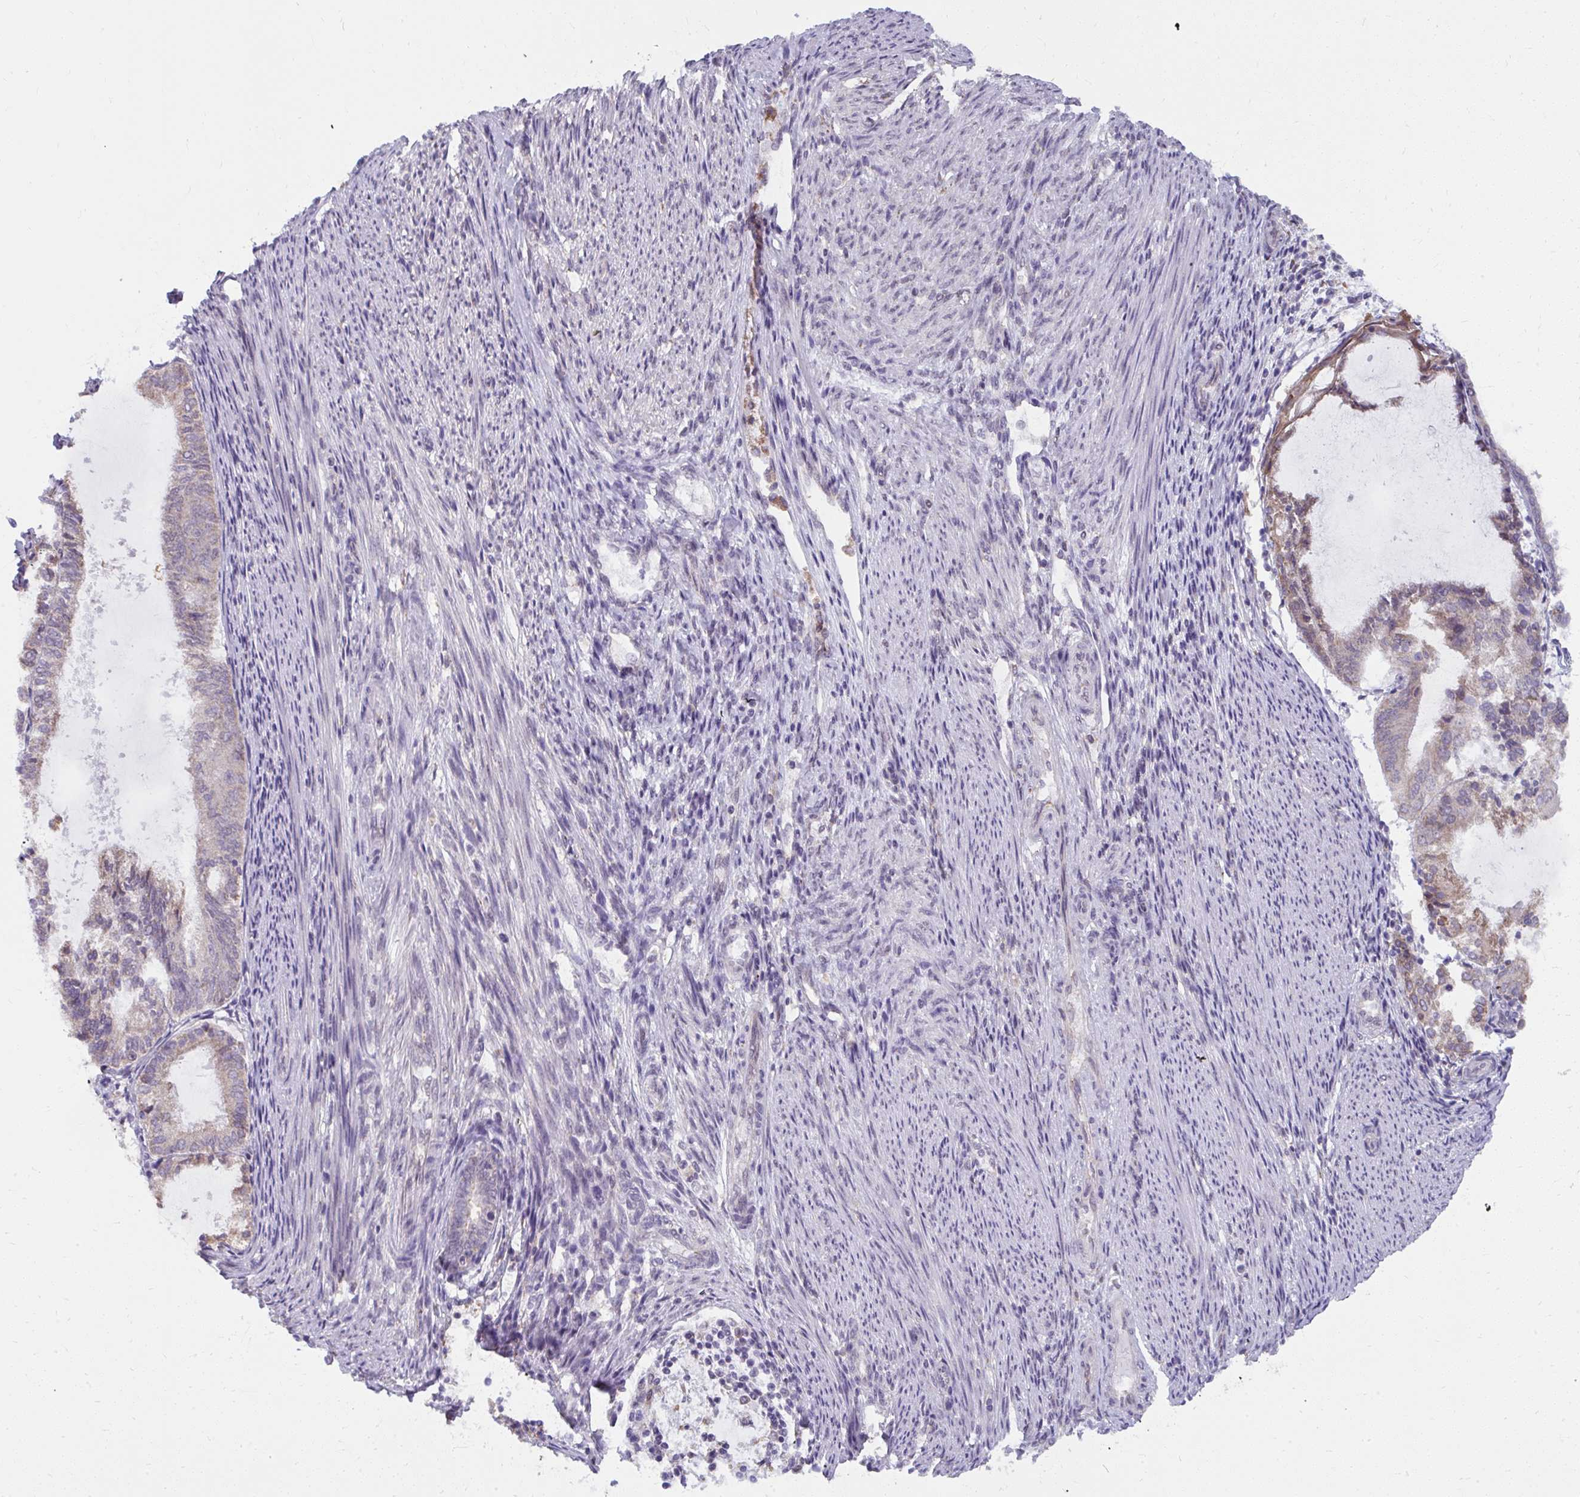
{"staining": {"intensity": "negative", "quantity": "none", "location": "none"}, "tissue": "endometrial cancer", "cell_type": "Tumor cells", "image_type": "cancer", "snomed": [{"axis": "morphology", "description": "Adenocarcinoma, NOS"}, {"axis": "topography", "description": "Endometrium"}], "caption": "Tumor cells are negative for protein expression in human endometrial adenocarcinoma.", "gene": "NMNAT1", "patient": {"sex": "female", "age": 81}}